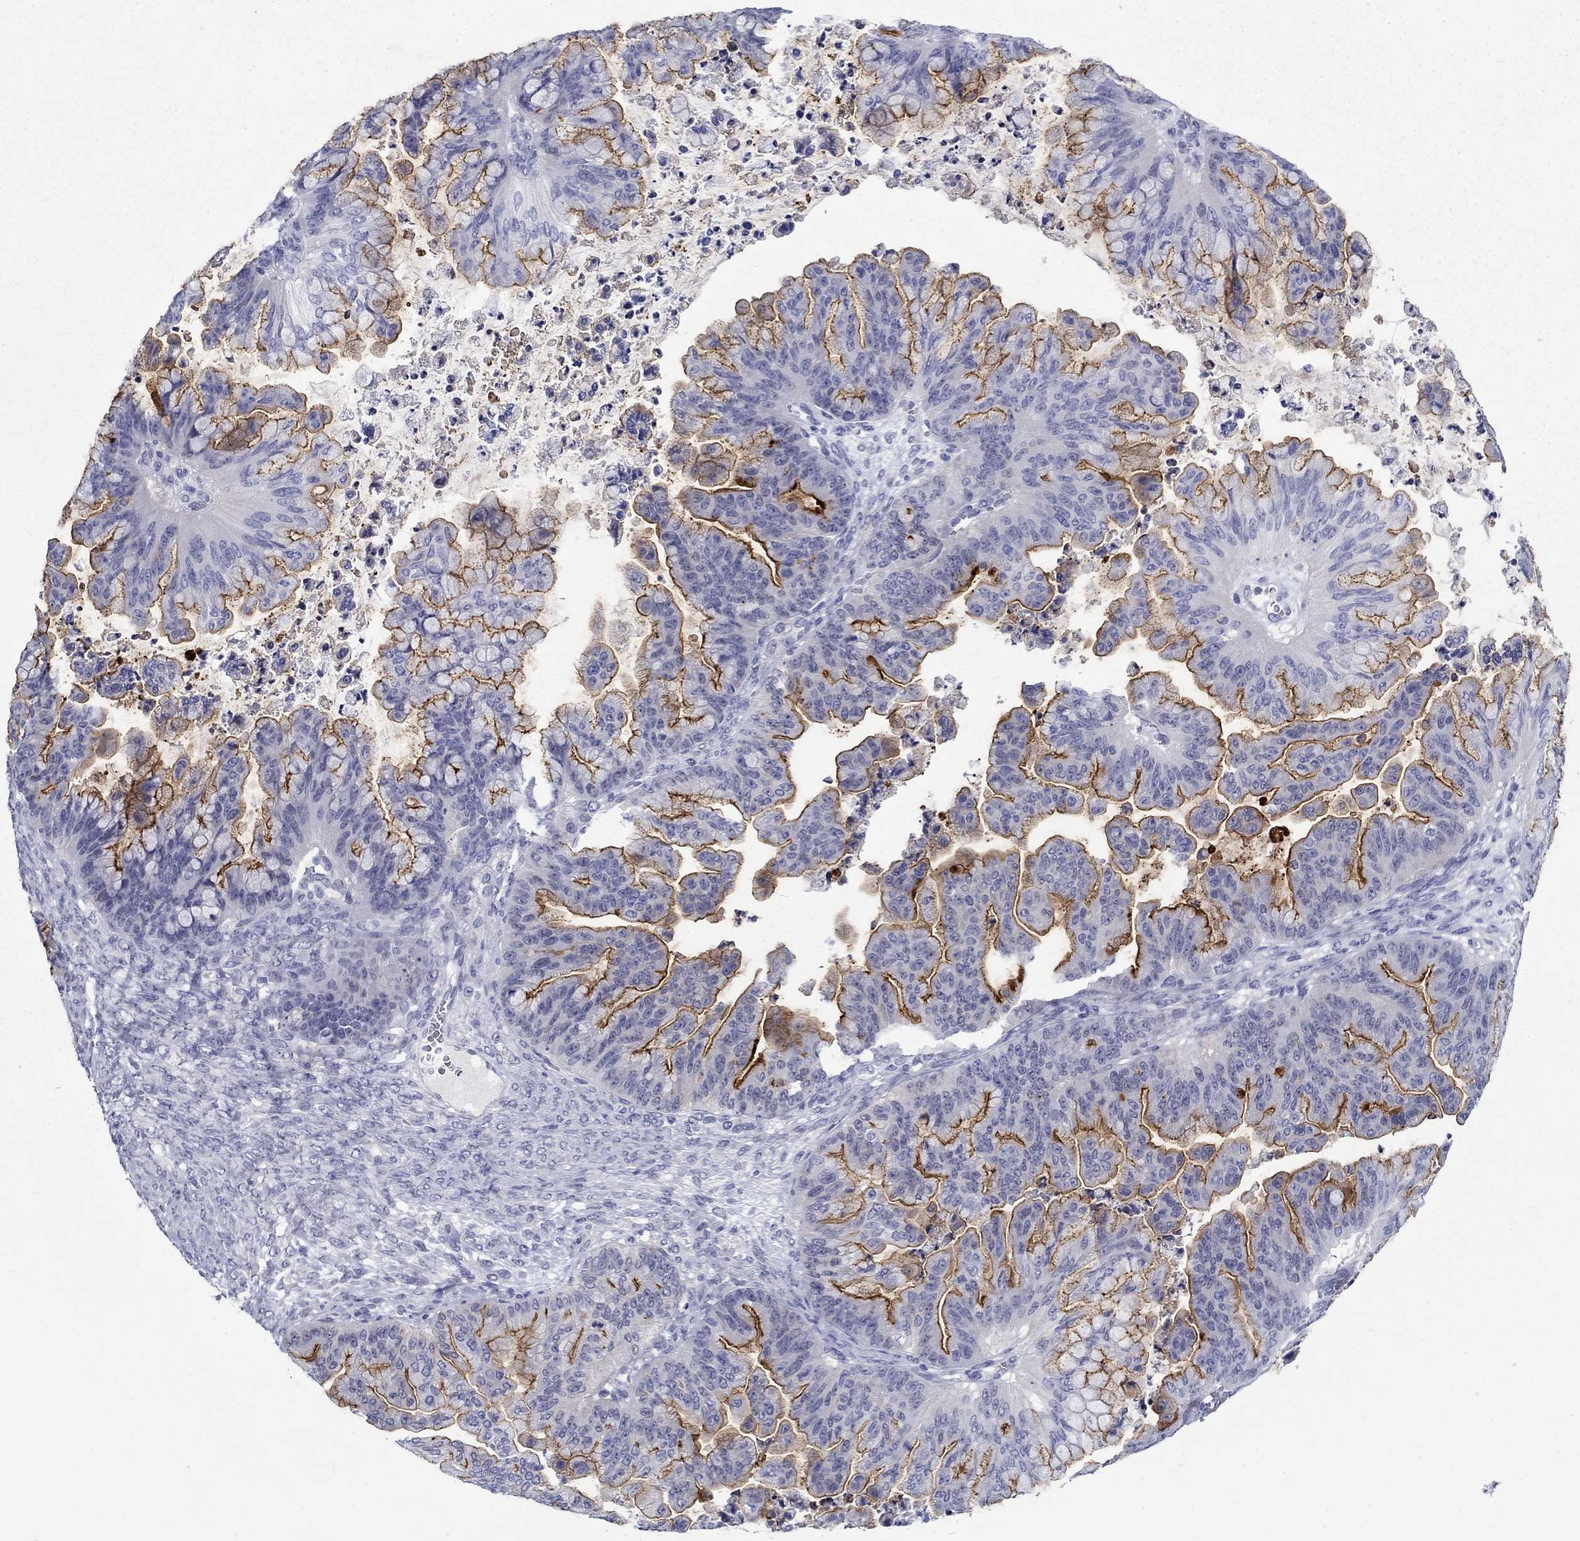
{"staining": {"intensity": "strong", "quantity": "25%-75%", "location": "cytoplasmic/membranous"}, "tissue": "ovarian cancer", "cell_type": "Tumor cells", "image_type": "cancer", "snomed": [{"axis": "morphology", "description": "Cystadenocarcinoma, mucinous, NOS"}, {"axis": "topography", "description": "Ovary"}], "caption": "Immunohistochemical staining of ovarian cancer (mucinous cystadenocarcinoma) demonstrates high levels of strong cytoplasmic/membranous expression in approximately 25%-75% of tumor cells.", "gene": "C4orf19", "patient": {"sex": "female", "age": 67}}